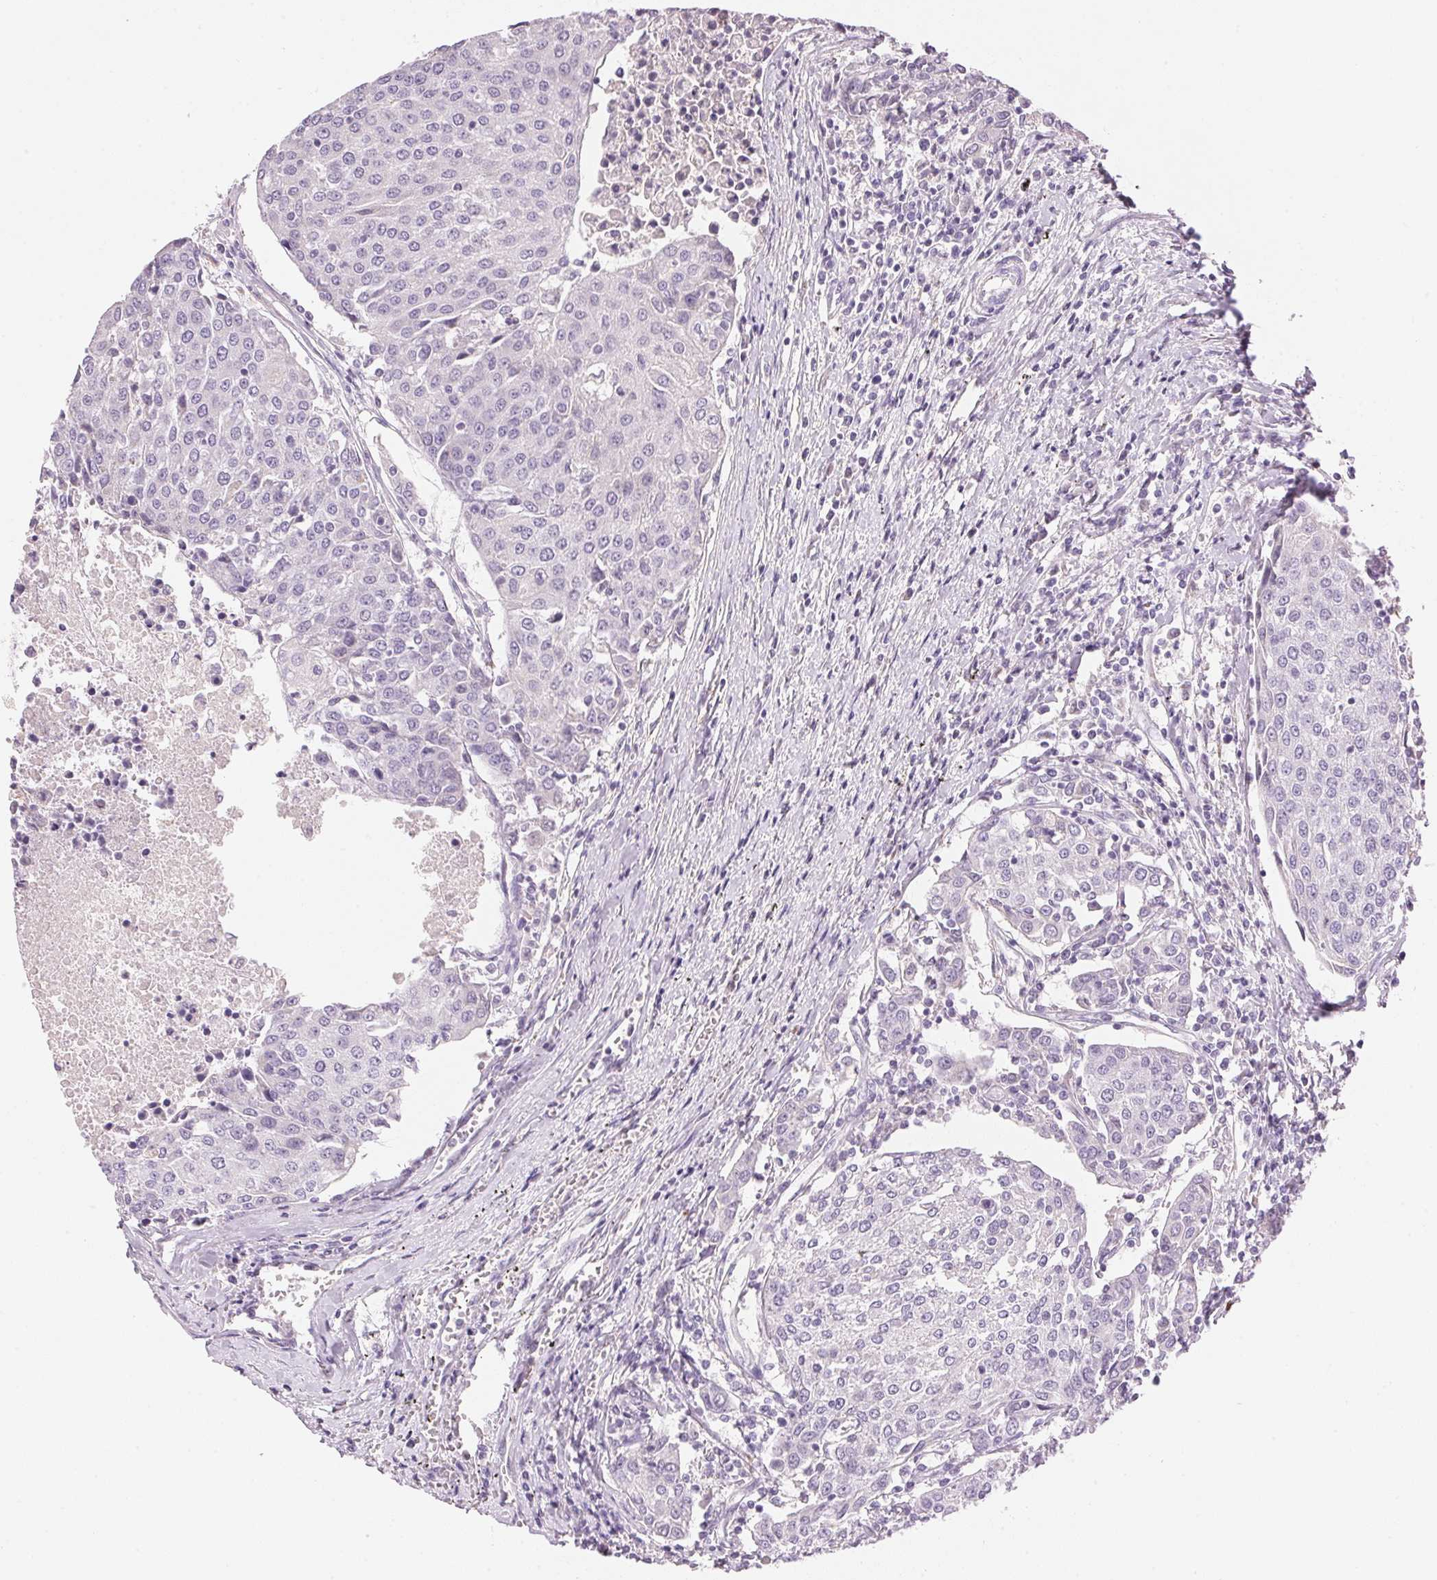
{"staining": {"intensity": "negative", "quantity": "none", "location": "none"}, "tissue": "urothelial cancer", "cell_type": "Tumor cells", "image_type": "cancer", "snomed": [{"axis": "morphology", "description": "Urothelial carcinoma, High grade"}, {"axis": "topography", "description": "Urinary bladder"}], "caption": "Immunohistochemical staining of urothelial cancer shows no significant positivity in tumor cells. (Stains: DAB (3,3'-diaminobenzidine) immunohistochemistry with hematoxylin counter stain, Microscopy: brightfield microscopy at high magnification).", "gene": "CYP11B1", "patient": {"sex": "female", "age": 85}}